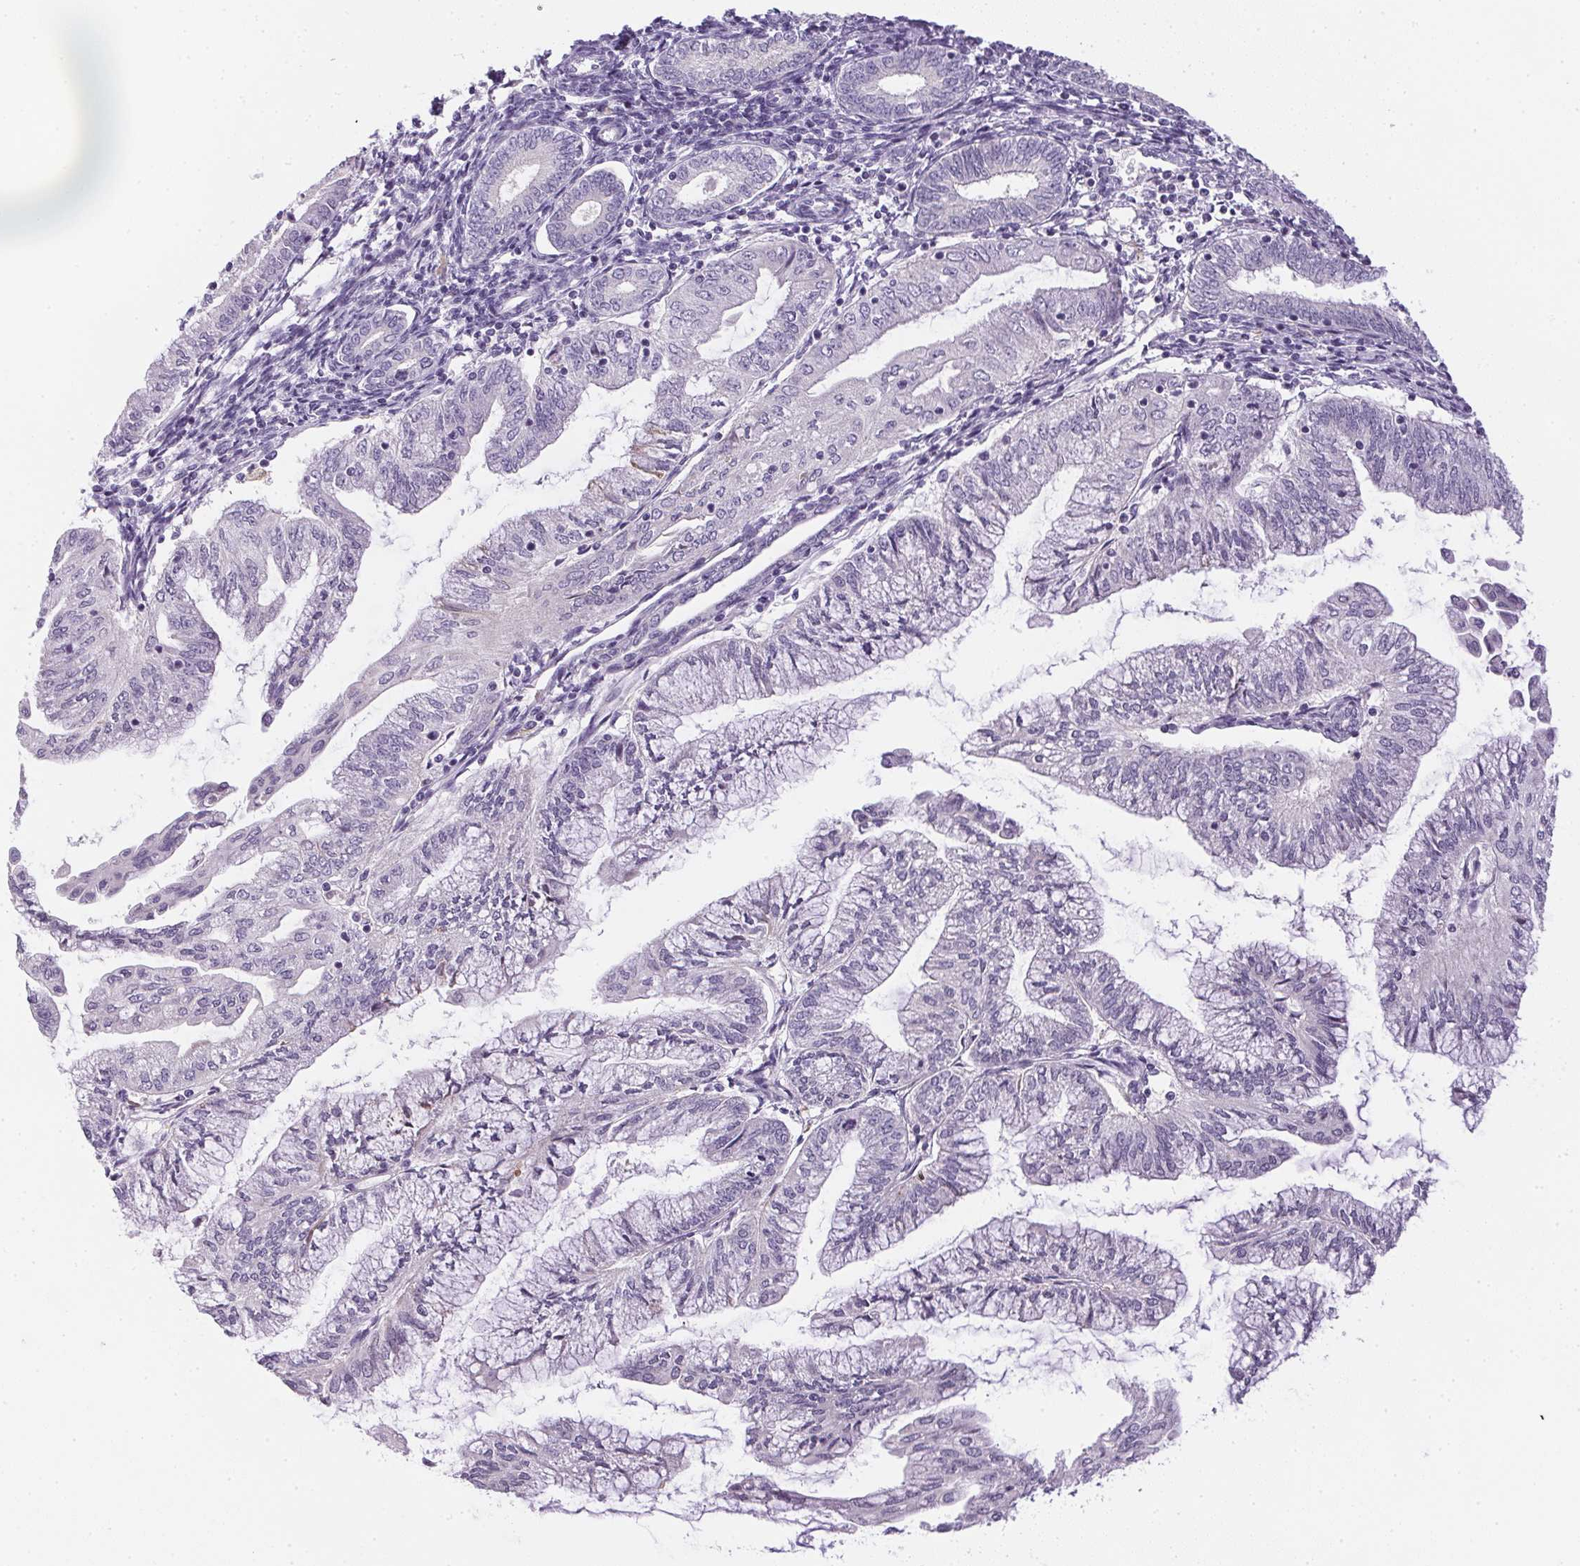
{"staining": {"intensity": "negative", "quantity": "none", "location": "none"}, "tissue": "endometrial cancer", "cell_type": "Tumor cells", "image_type": "cancer", "snomed": [{"axis": "morphology", "description": "Adenocarcinoma, NOS"}, {"axis": "topography", "description": "Endometrium"}], "caption": "Tumor cells are negative for brown protein staining in endometrial adenocarcinoma.", "gene": "GSDMC", "patient": {"sex": "female", "age": 55}}